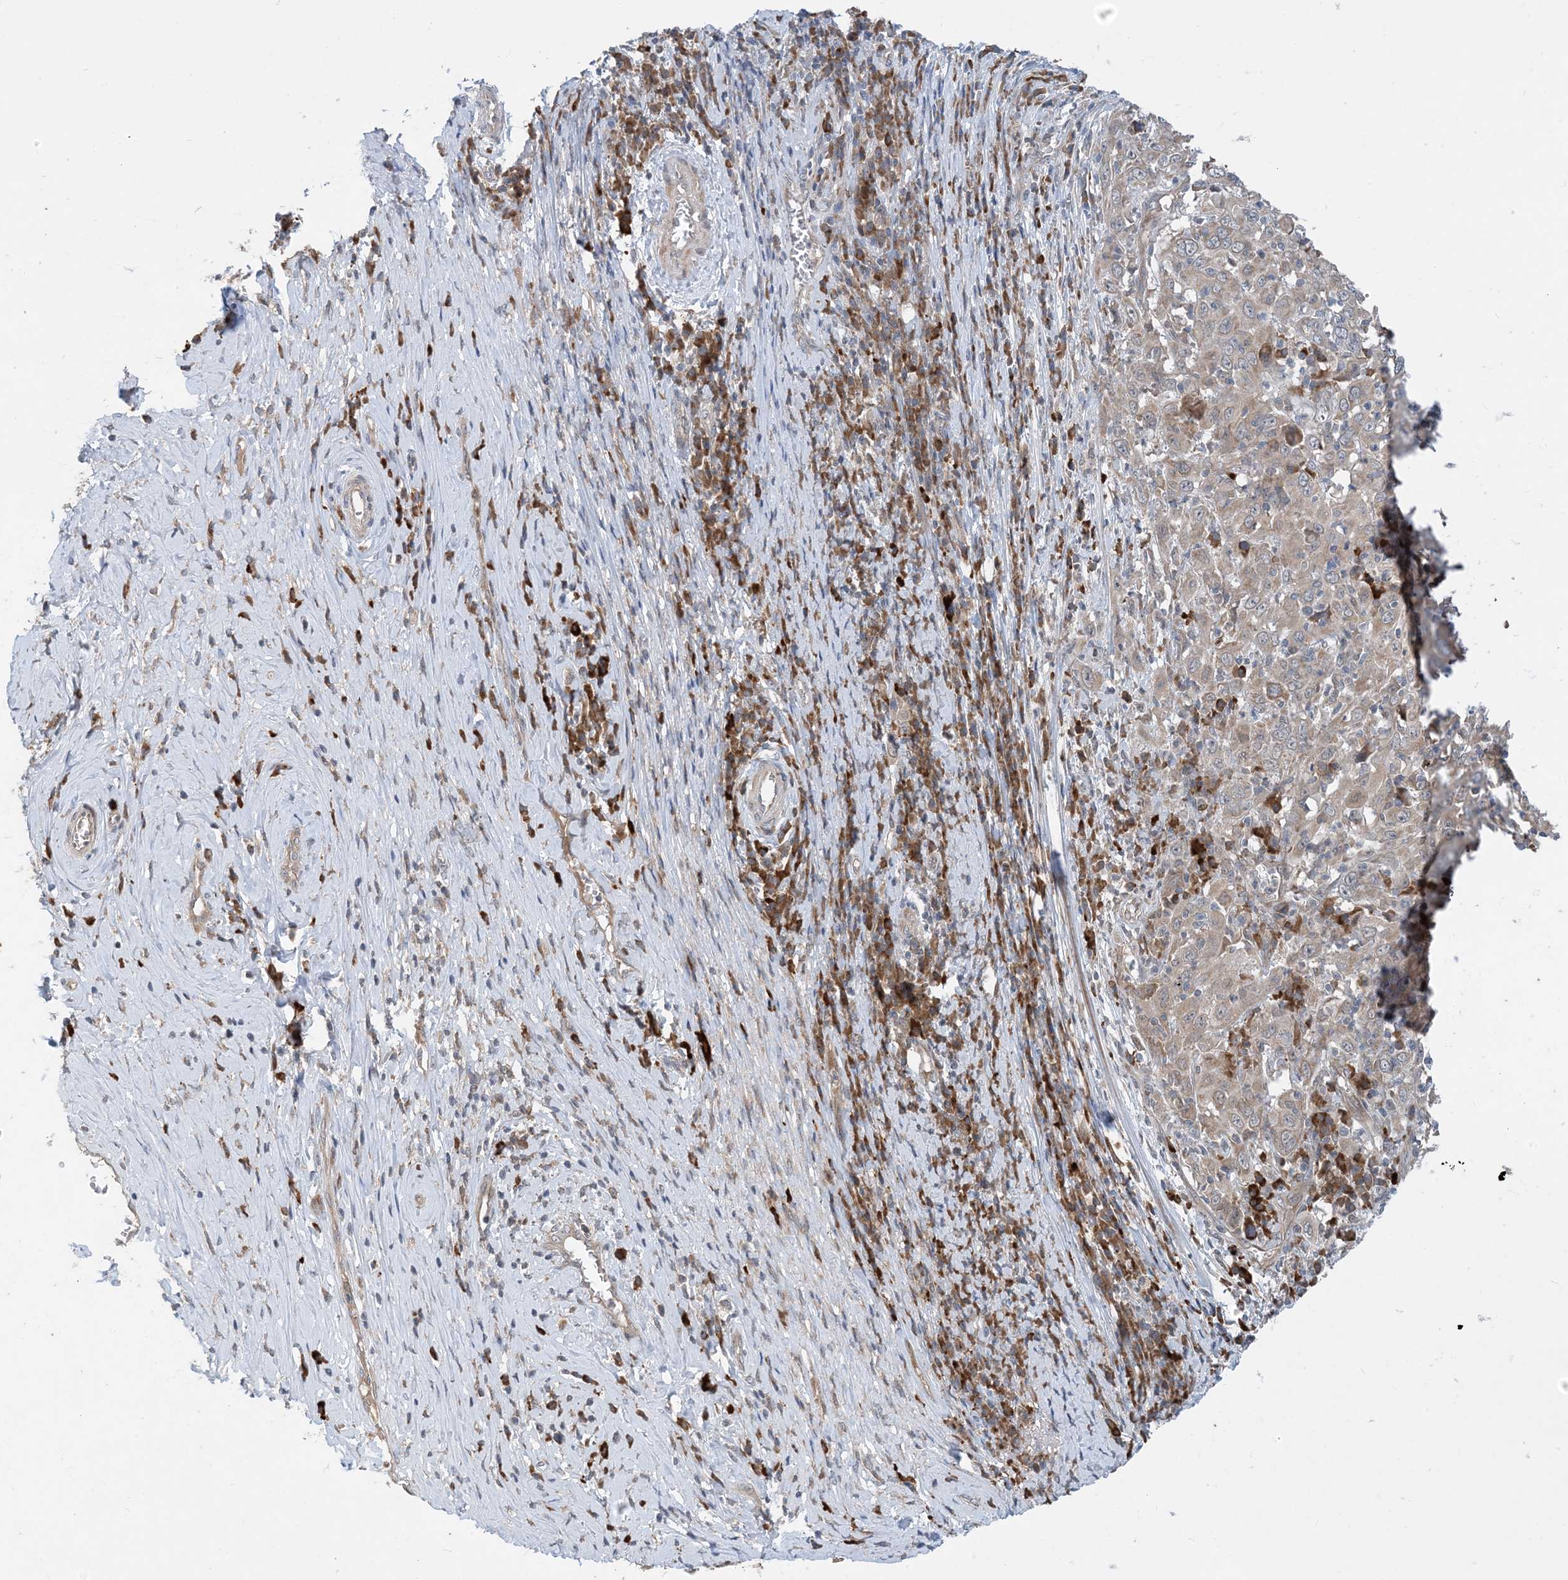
{"staining": {"intensity": "weak", "quantity": "<25%", "location": "cytoplasmic/membranous"}, "tissue": "cervical cancer", "cell_type": "Tumor cells", "image_type": "cancer", "snomed": [{"axis": "morphology", "description": "Squamous cell carcinoma, NOS"}, {"axis": "topography", "description": "Cervix"}], "caption": "The histopathology image shows no staining of tumor cells in squamous cell carcinoma (cervical).", "gene": "PHOSPHO2", "patient": {"sex": "female", "age": 46}}